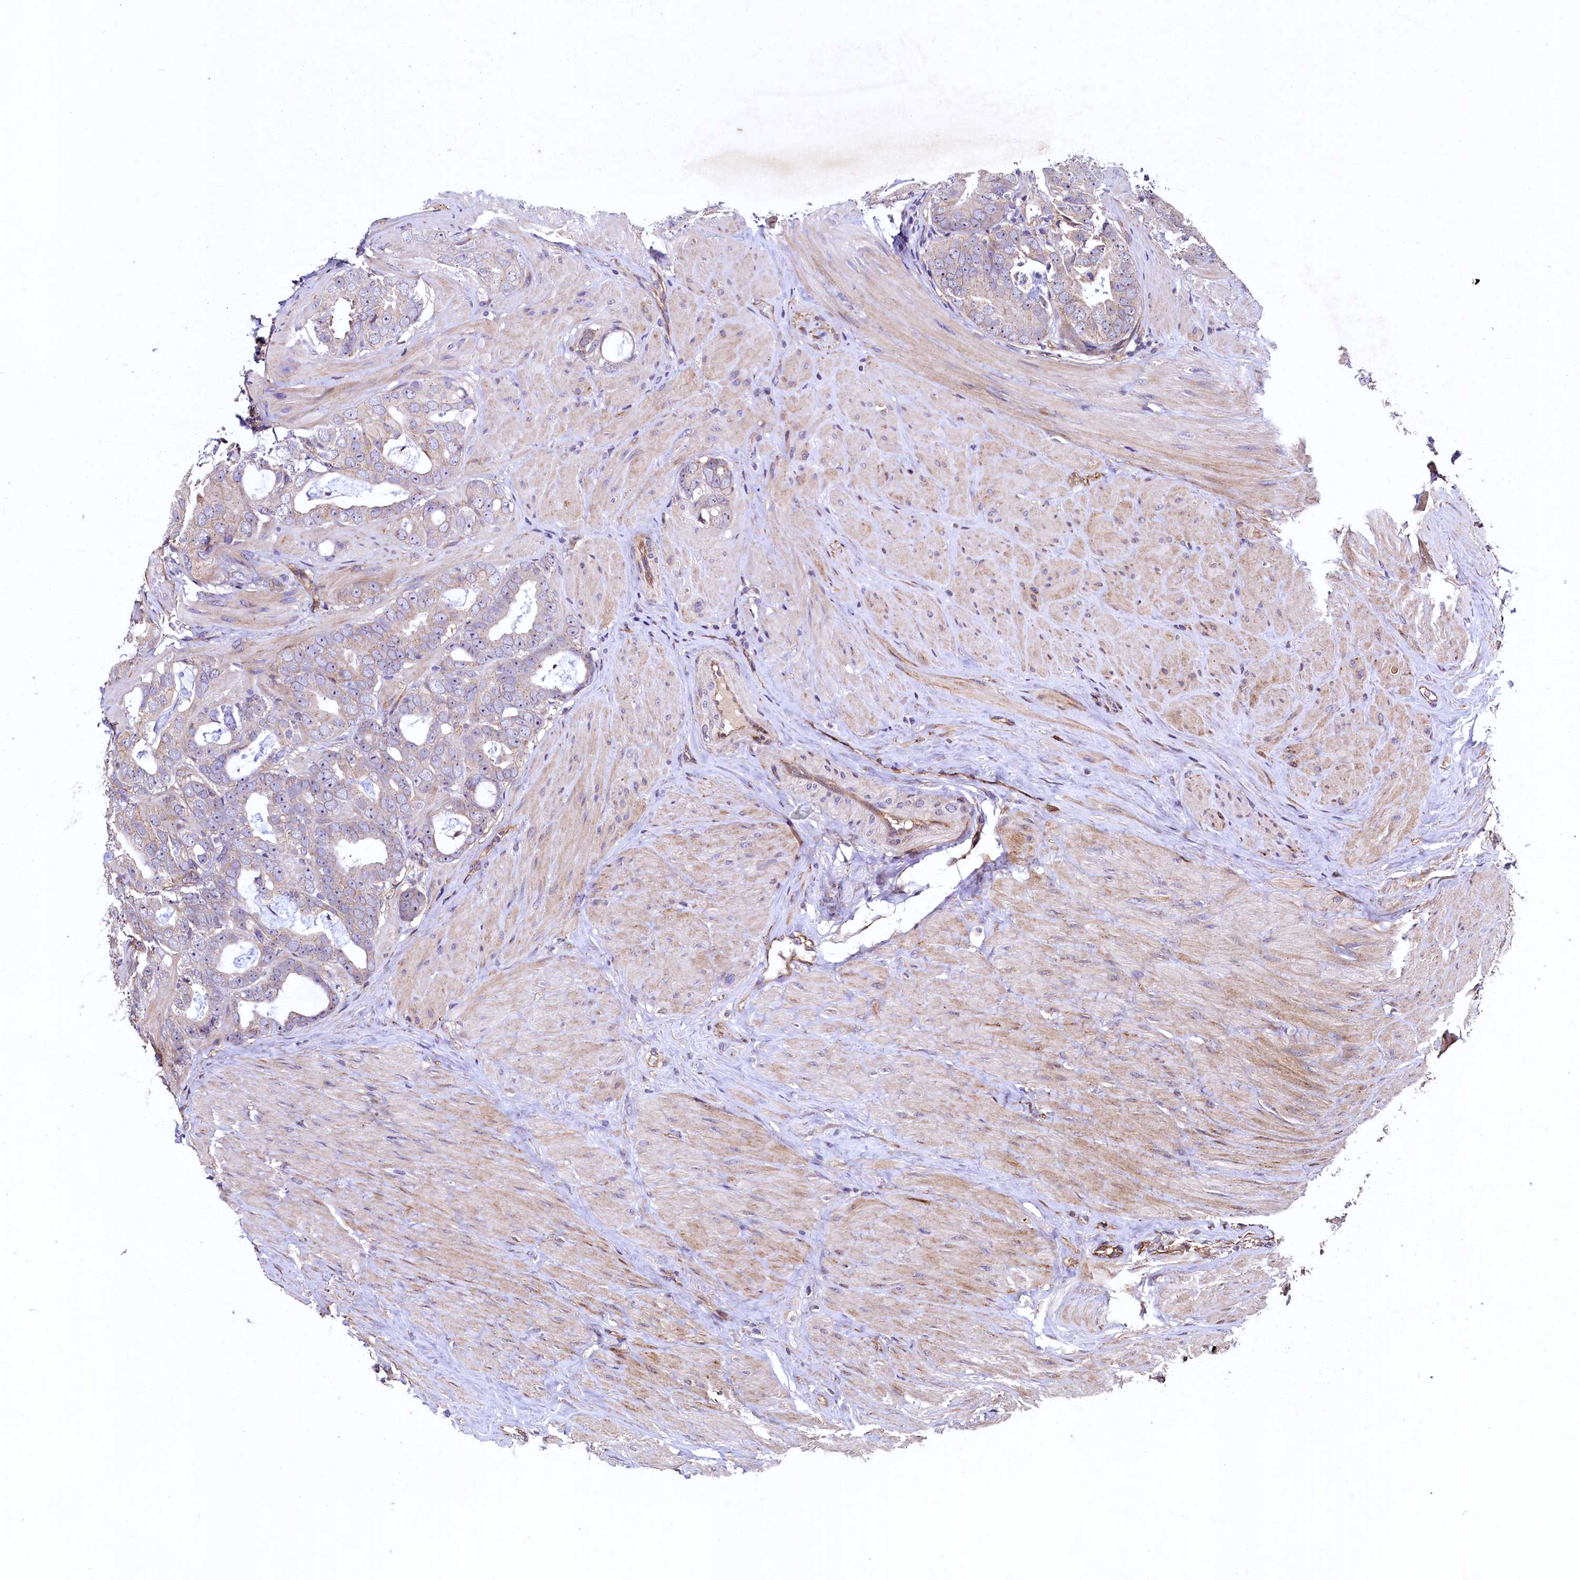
{"staining": {"intensity": "negative", "quantity": "none", "location": "none"}, "tissue": "prostate cancer", "cell_type": "Tumor cells", "image_type": "cancer", "snomed": [{"axis": "morphology", "description": "Adenocarcinoma, Low grade"}, {"axis": "topography", "description": "Prostate"}], "caption": "Immunohistochemistry (IHC) image of neoplastic tissue: low-grade adenocarcinoma (prostate) stained with DAB exhibits no significant protein staining in tumor cells.", "gene": "PALM", "patient": {"sex": "male", "age": 71}}